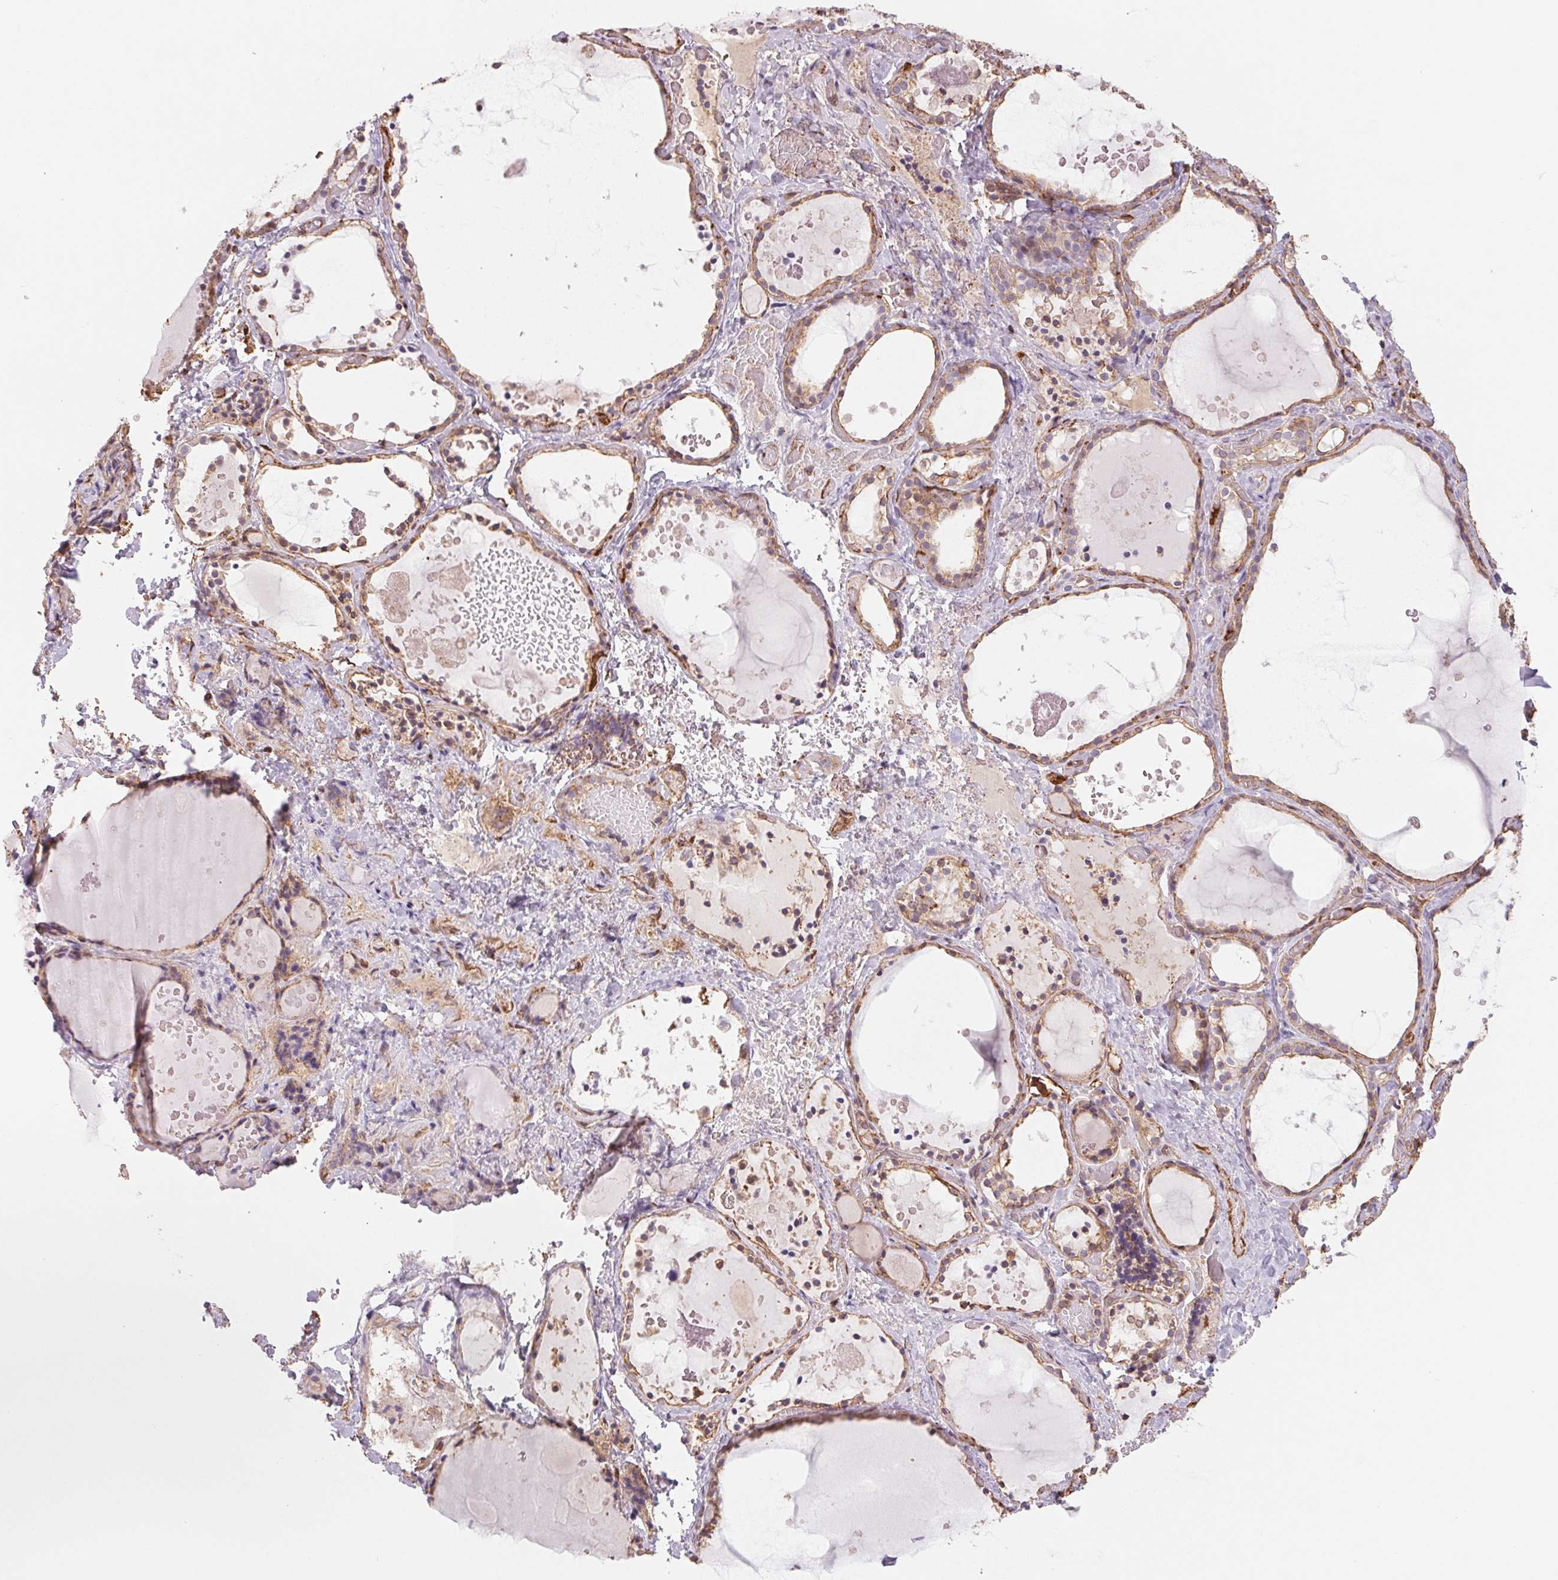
{"staining": {"intensity": "weak", "quantity": ">75%", "location": "cytoplasmic/membranous"}, "tissue": "thyroid gland", "cell_type": "Glandular cells", "image_type": "normal", "snomed": [{"axis": "morphology", "description": "Normal tissue, NOS"}, {"axis": "topography", "description": "Thyroid gland"}], "caption": "High-power microscopy captured an IHC image of benign thyroid gland, revealing weak cytoplasmic/membranous staining in about >75% of glandular cells.", "gene": "ANKRD13B", "patient": {"sex": "female", "age": 56}}